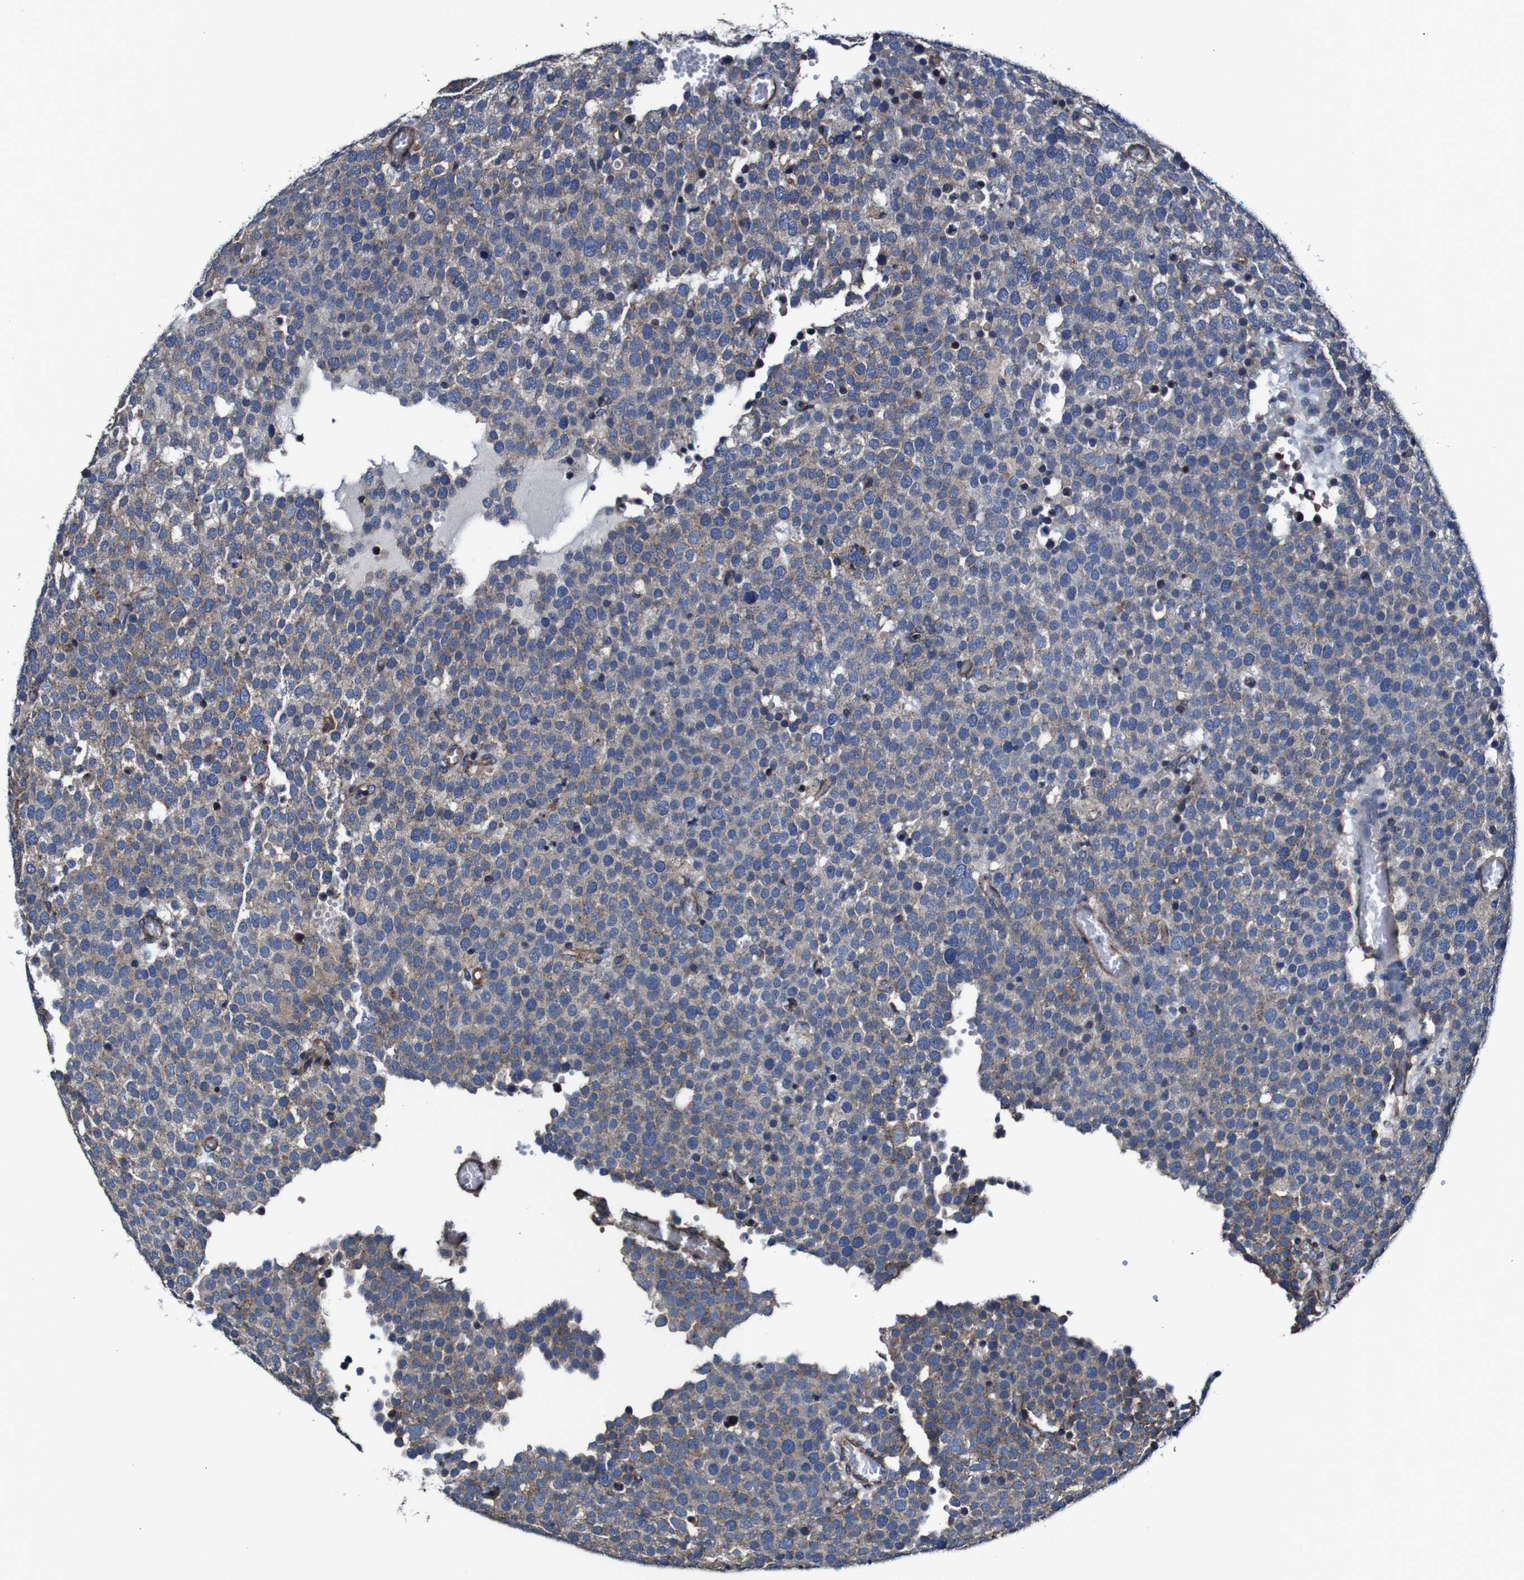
{"staining": {"intensity": "moderate", "quantity": "25%-75%", "location": "cytoplasmic/membranous"}, "tissue": "testis cancer", "cell_type": "Tumor cells", "image_type": "cancer", "snomed": [{"axis": "morphology", "description": "Normal tissue, NOS"}, {"axis": "morphology", "description": "Seminoma, NOS"}, {"axis": "topography", "description": "Testis"}], "caption": "Testis cancer (seminoma) stained for a protein (brown) exhibits moderate cytoplasmic/membranous positive expression in about 25%-75% of tumor cells.", "gene": "CSF1R", "patient": {"sex": "male", "age": 71}}